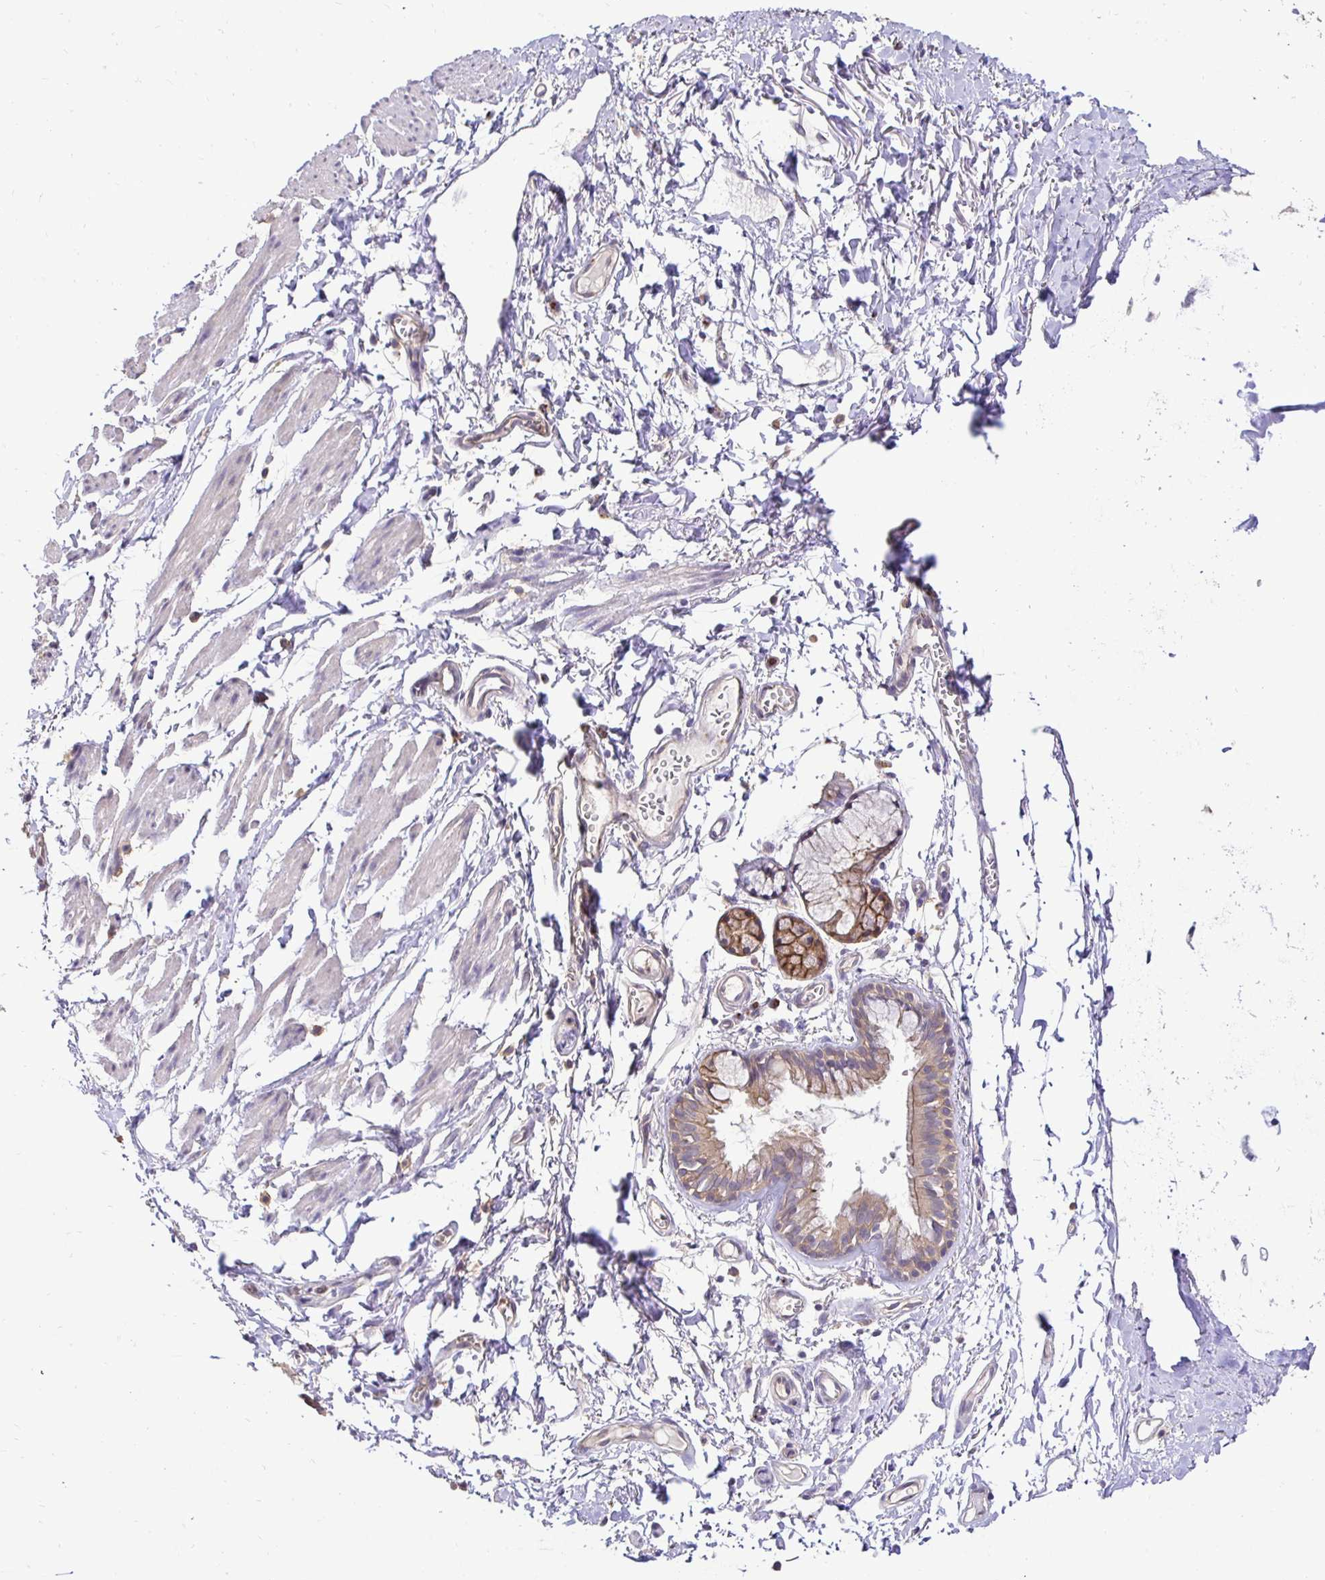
{"staining": {"intensity": "weak", "quantity": "25%-75%", "location": "cytoplasmic/membranous"}, "tissue": "bronchus", "cell_type": "Respiratory epithelial cells", "image_type": "normal", "snomed": [{"axis": "morphology", "description": "Normal tissue, NOS"}, {"axis": "topography", "description": "Cartilage tissue"}, {"axis": "topography", "description": "Bronchus"}, {"axis": "topography", "description": "Peripheral nerve tissue"}], "caption": "Protein analysis of normal bronchus displays weak cytoplasmic/membranous staining in approximately 25%-75% of respiratory epithelial cells. The protein of interest is shown in brown color, while the nuclei are stained blue.", "gene": "SLC9A1", "patient": {"sex": "female", "age": 59}}